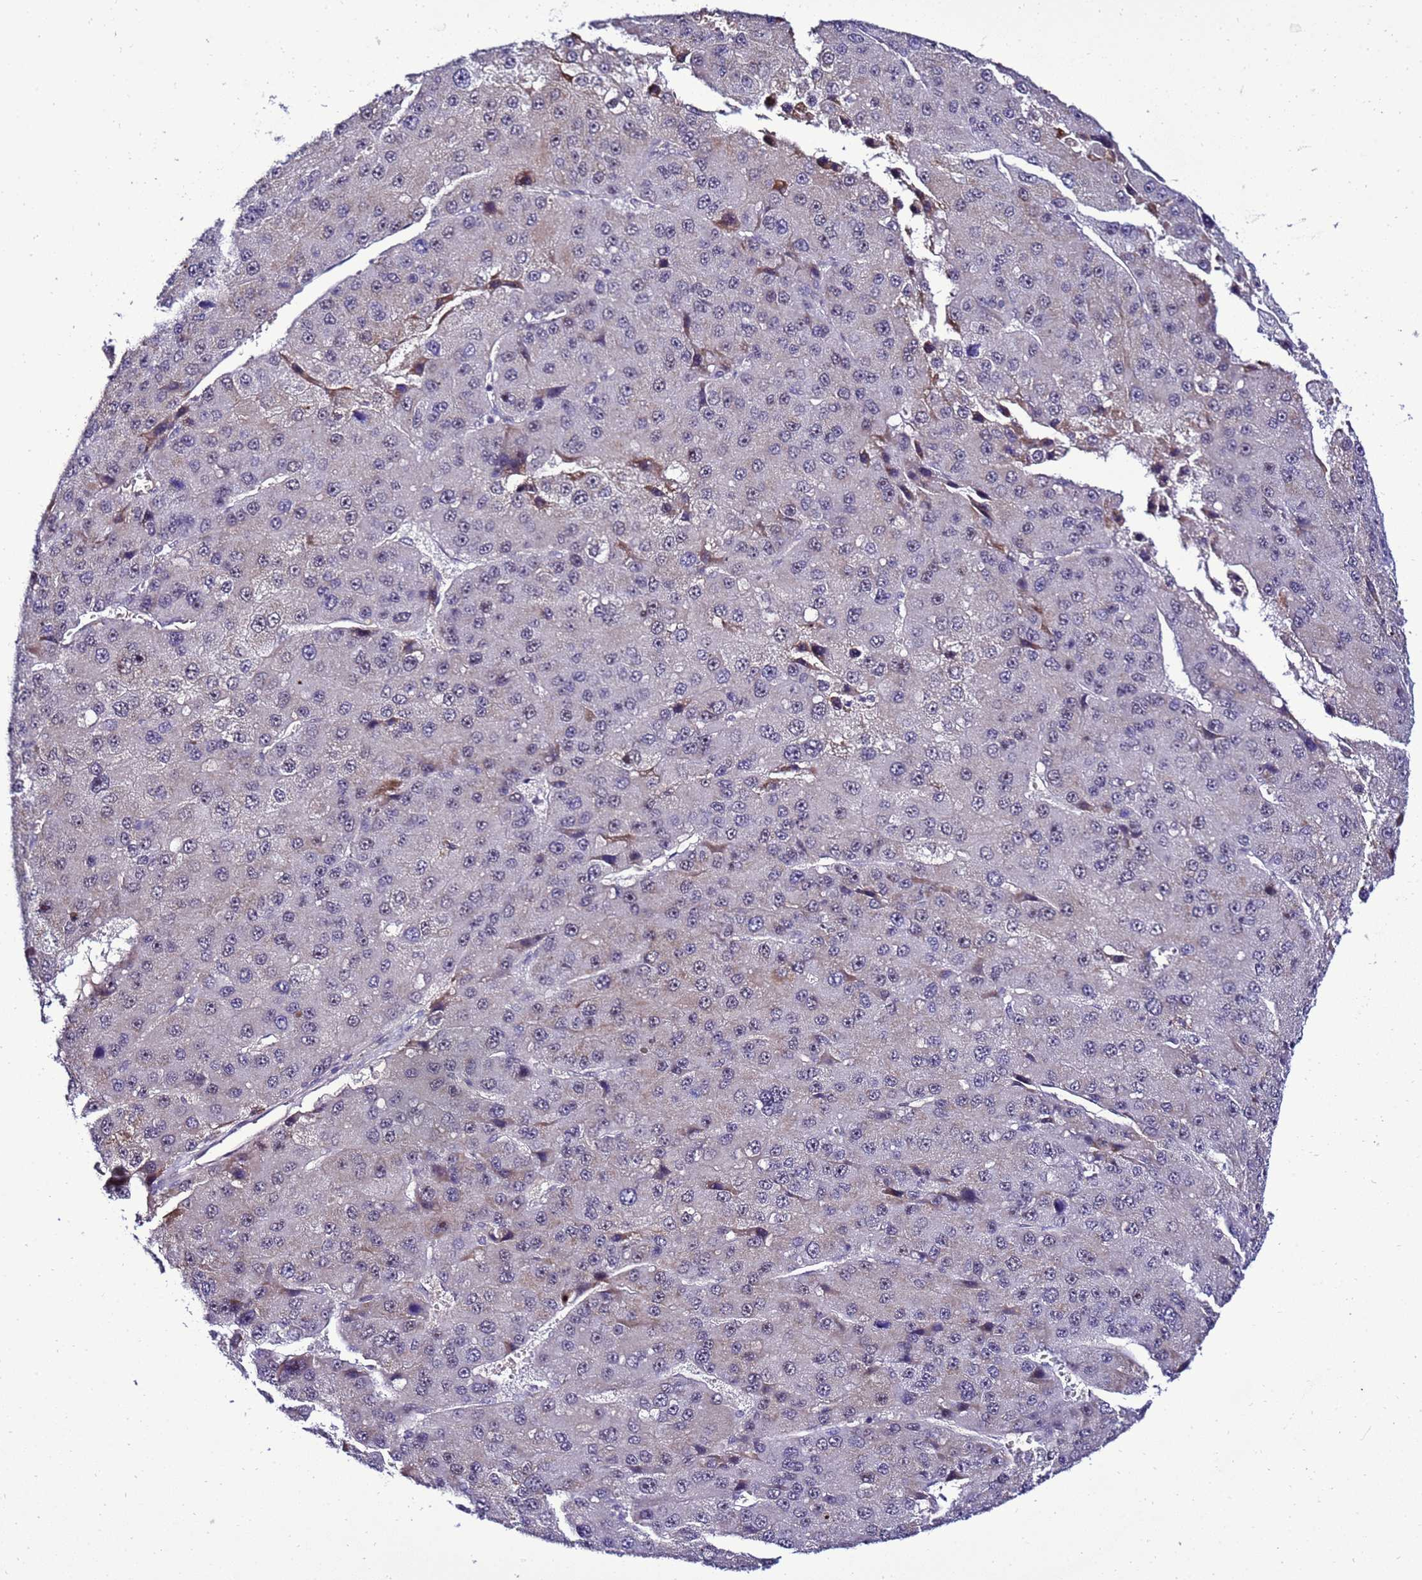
{"staining": {"intensity": "negative", "quantity": "none", "location": "none"}, "tissue": "liver cancer", "cell_type": "Tumor cells", "image_type": "cancer", "snomed": [{"axis": "morphology", "description": "Carcinoma, Hepatocellular, NOS"}, {"axis": "topography", "description": "Liver"}], "caption": "Immunohistochemical staining of liver hepatocellular carcinoma shows no significant positivity in tumor cells.", "gene": "C19orf47", "patient": {"sex": "female", "age": 73}}